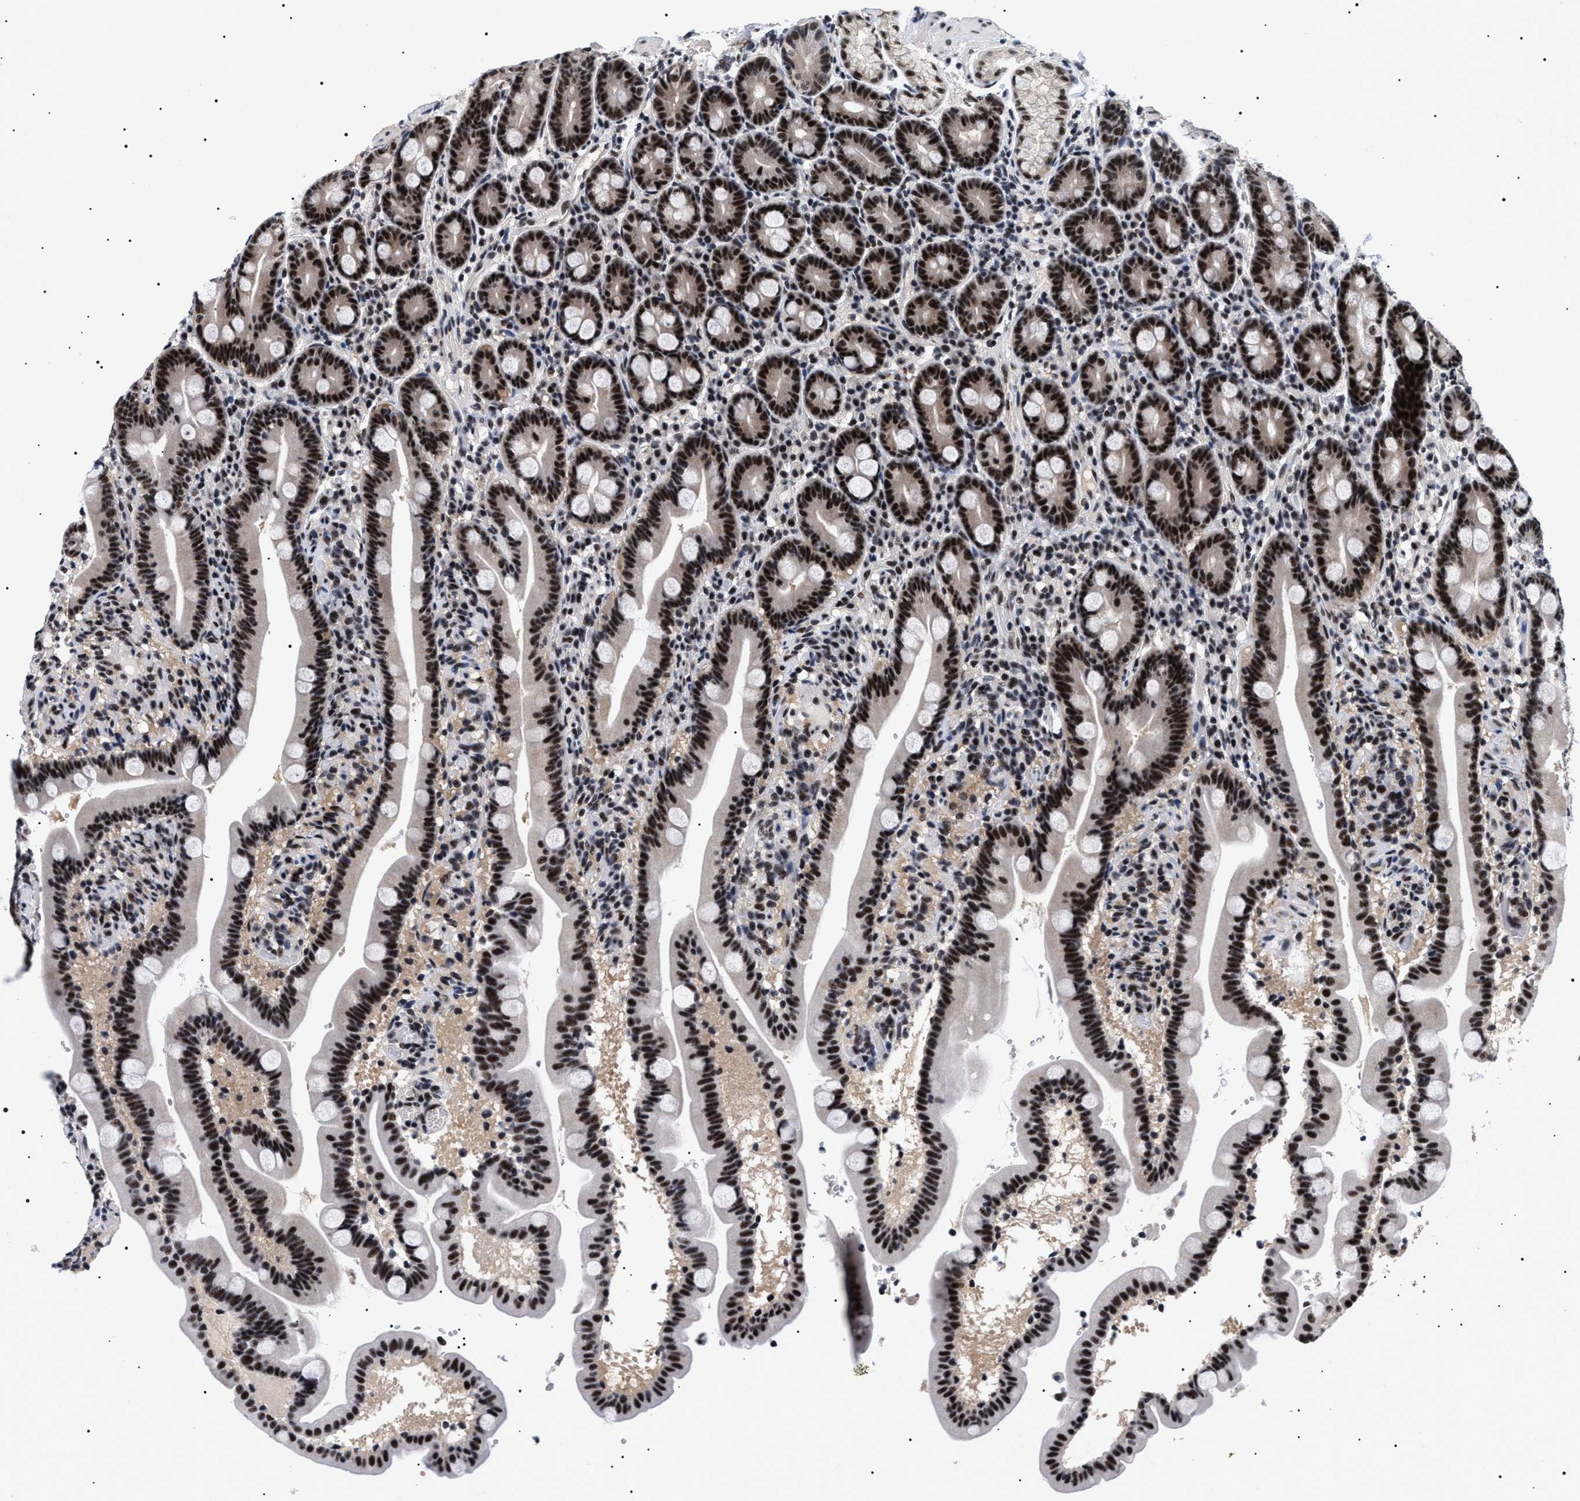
{"staining": {"intensity": "strong", "quantity": ">75%", "location": "nuclear"}, "tissue": "duodenum", "cell_type": "Glandular cells", "image_type": "normal", "snomed": [{"axis": "morphology", "description": "Normal tissue, NOS"}, {"axis": "topography", "description": "Duodenum"}], "caption": "Protein staining by immunohistochemistry exhibits strong nuclear expression in approximately >75% of glandular cells in benign duodenum. Using DAB (3,3'-diaminobenzidine) (brown) and hematoxylin (blue) stains, captured at high magnification using brightfield microscopy.", "gene": "CAAP1", "patient": {"sex": "male", "age": 54}}